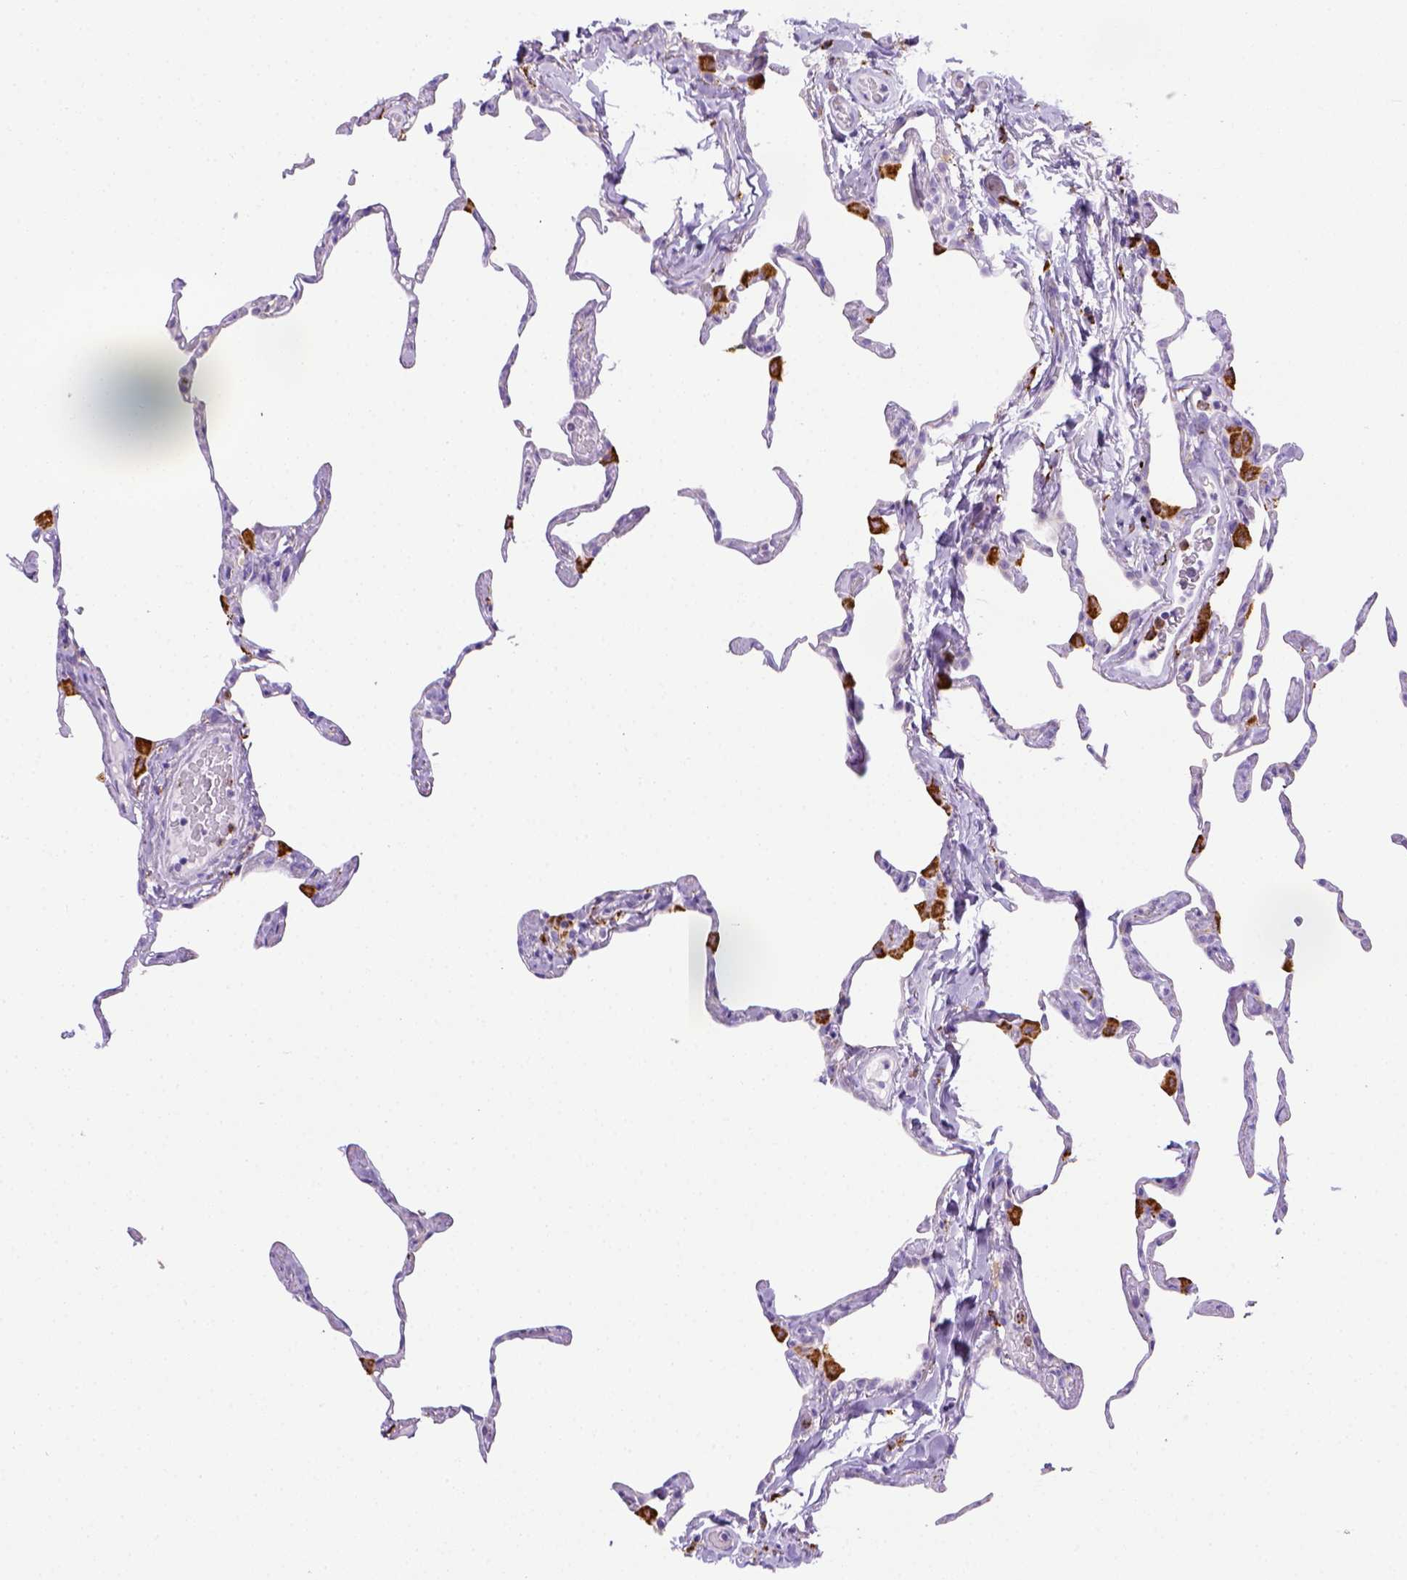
{"staining": {"intensity": "negative", "quantity": "none", "location": "none"}, "tissue": "lung", "cell_type": "Alveolar cells", "image_type": "normal", "snomed": [{"axis": "morphology", "description": "Normal tissue, NOS"}, {"axis": "topography", "description": "Lung"}], "caption": "DAB immunohistochemical staining of normal lung reveals no significant positivity in alveolar cells.", "gene": "CD68", "patient": {"sex": "male", "age": 65}}